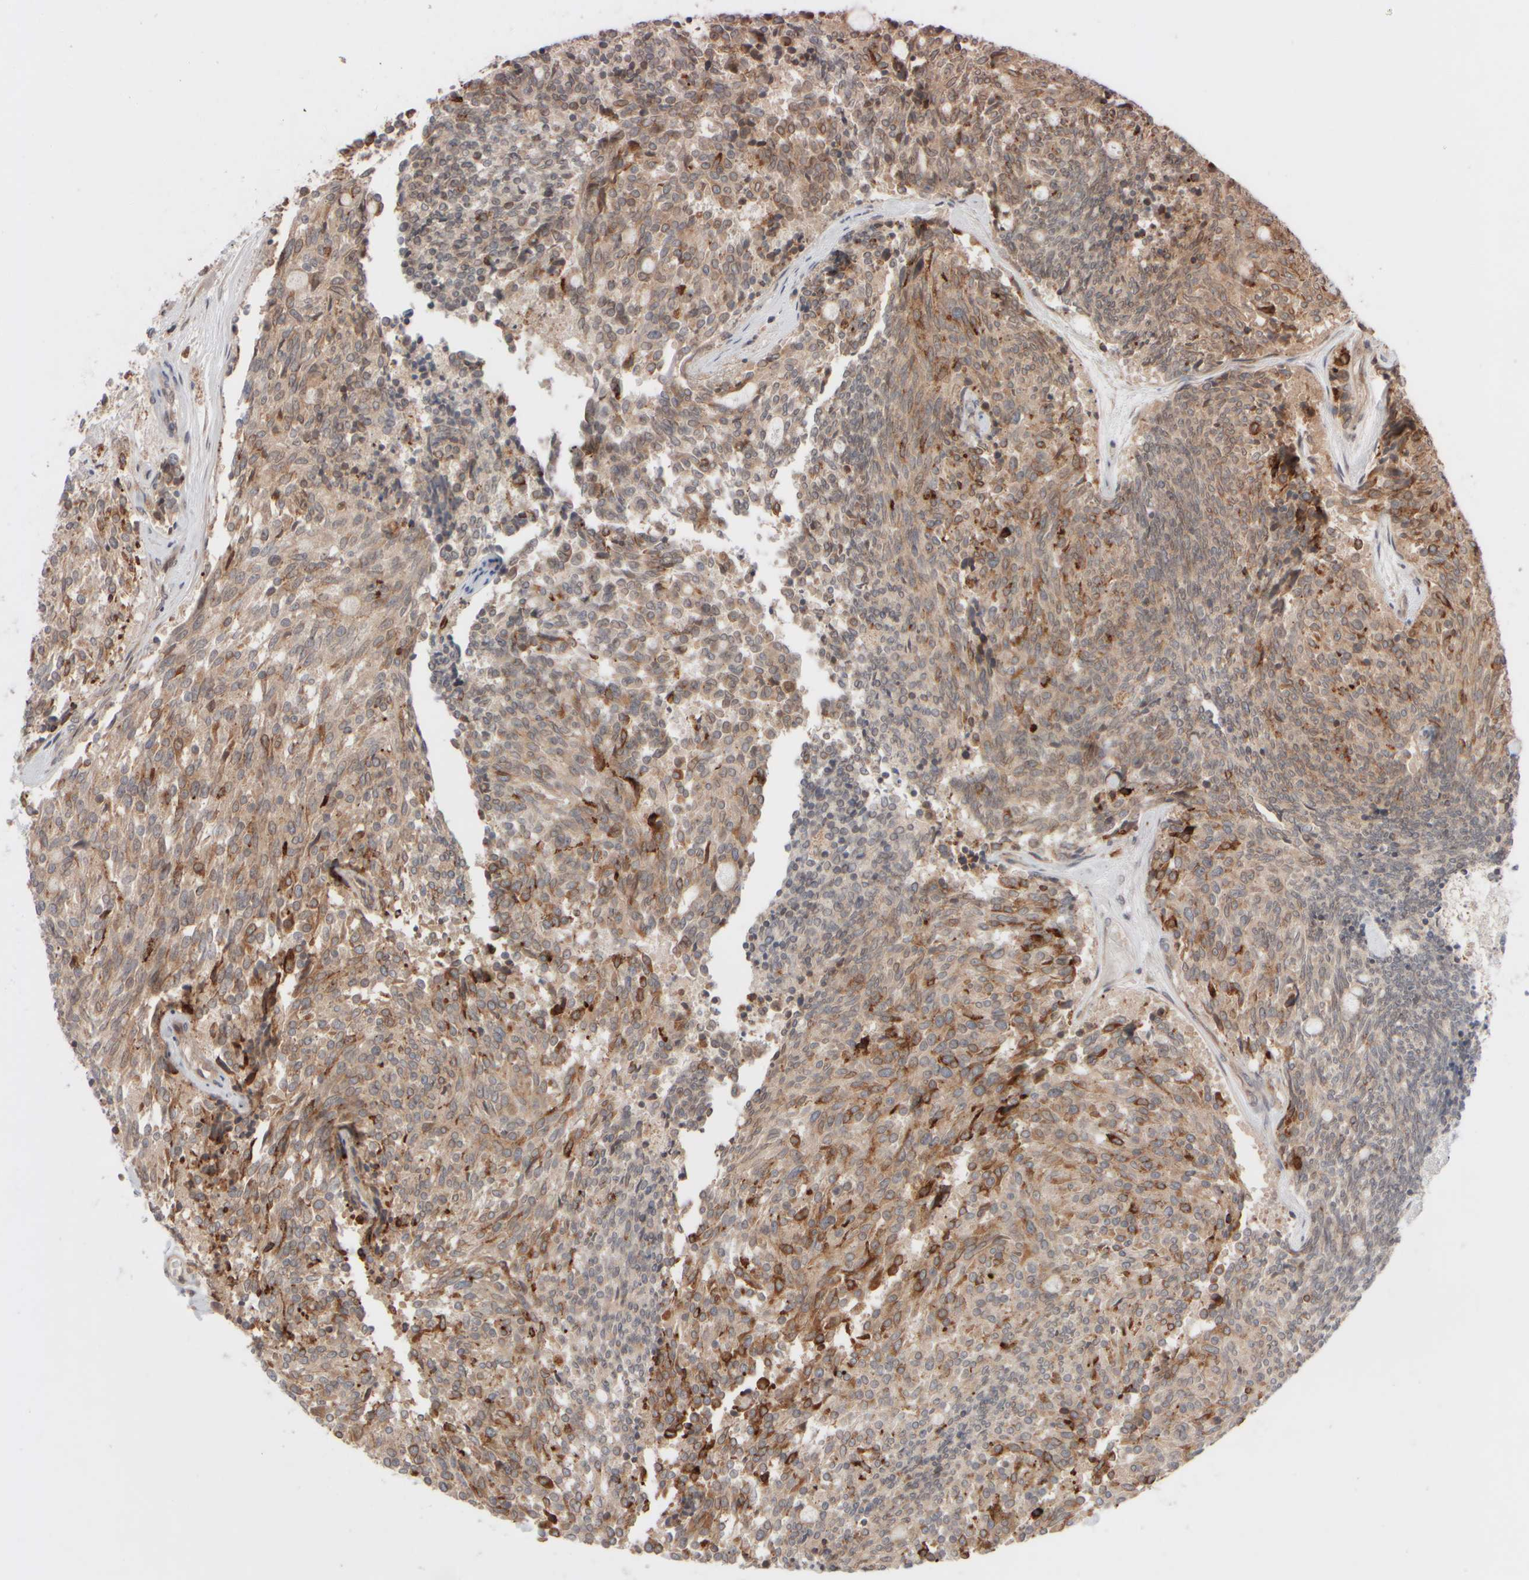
{"staining": {"intensity": "moderate", "quantity": ">75%", "location": "cytoplasmic/membranous"}, "tissue": "carcinoid", "cell_type": "Tumor cells", "image_type": "cancer", "snomed": [{"axis": "morphology", "description": "Carcinoid, malignant, NOS"}, {"axis": "topography", "description": "Pancreas"}], "caption": "A brown stain highlights moderate cytoplasmic/membranous positivity of a protein in human carcinoid tumor cells.", "gene": "GCN1", "patient": {"sex": "female", "age": 54}}